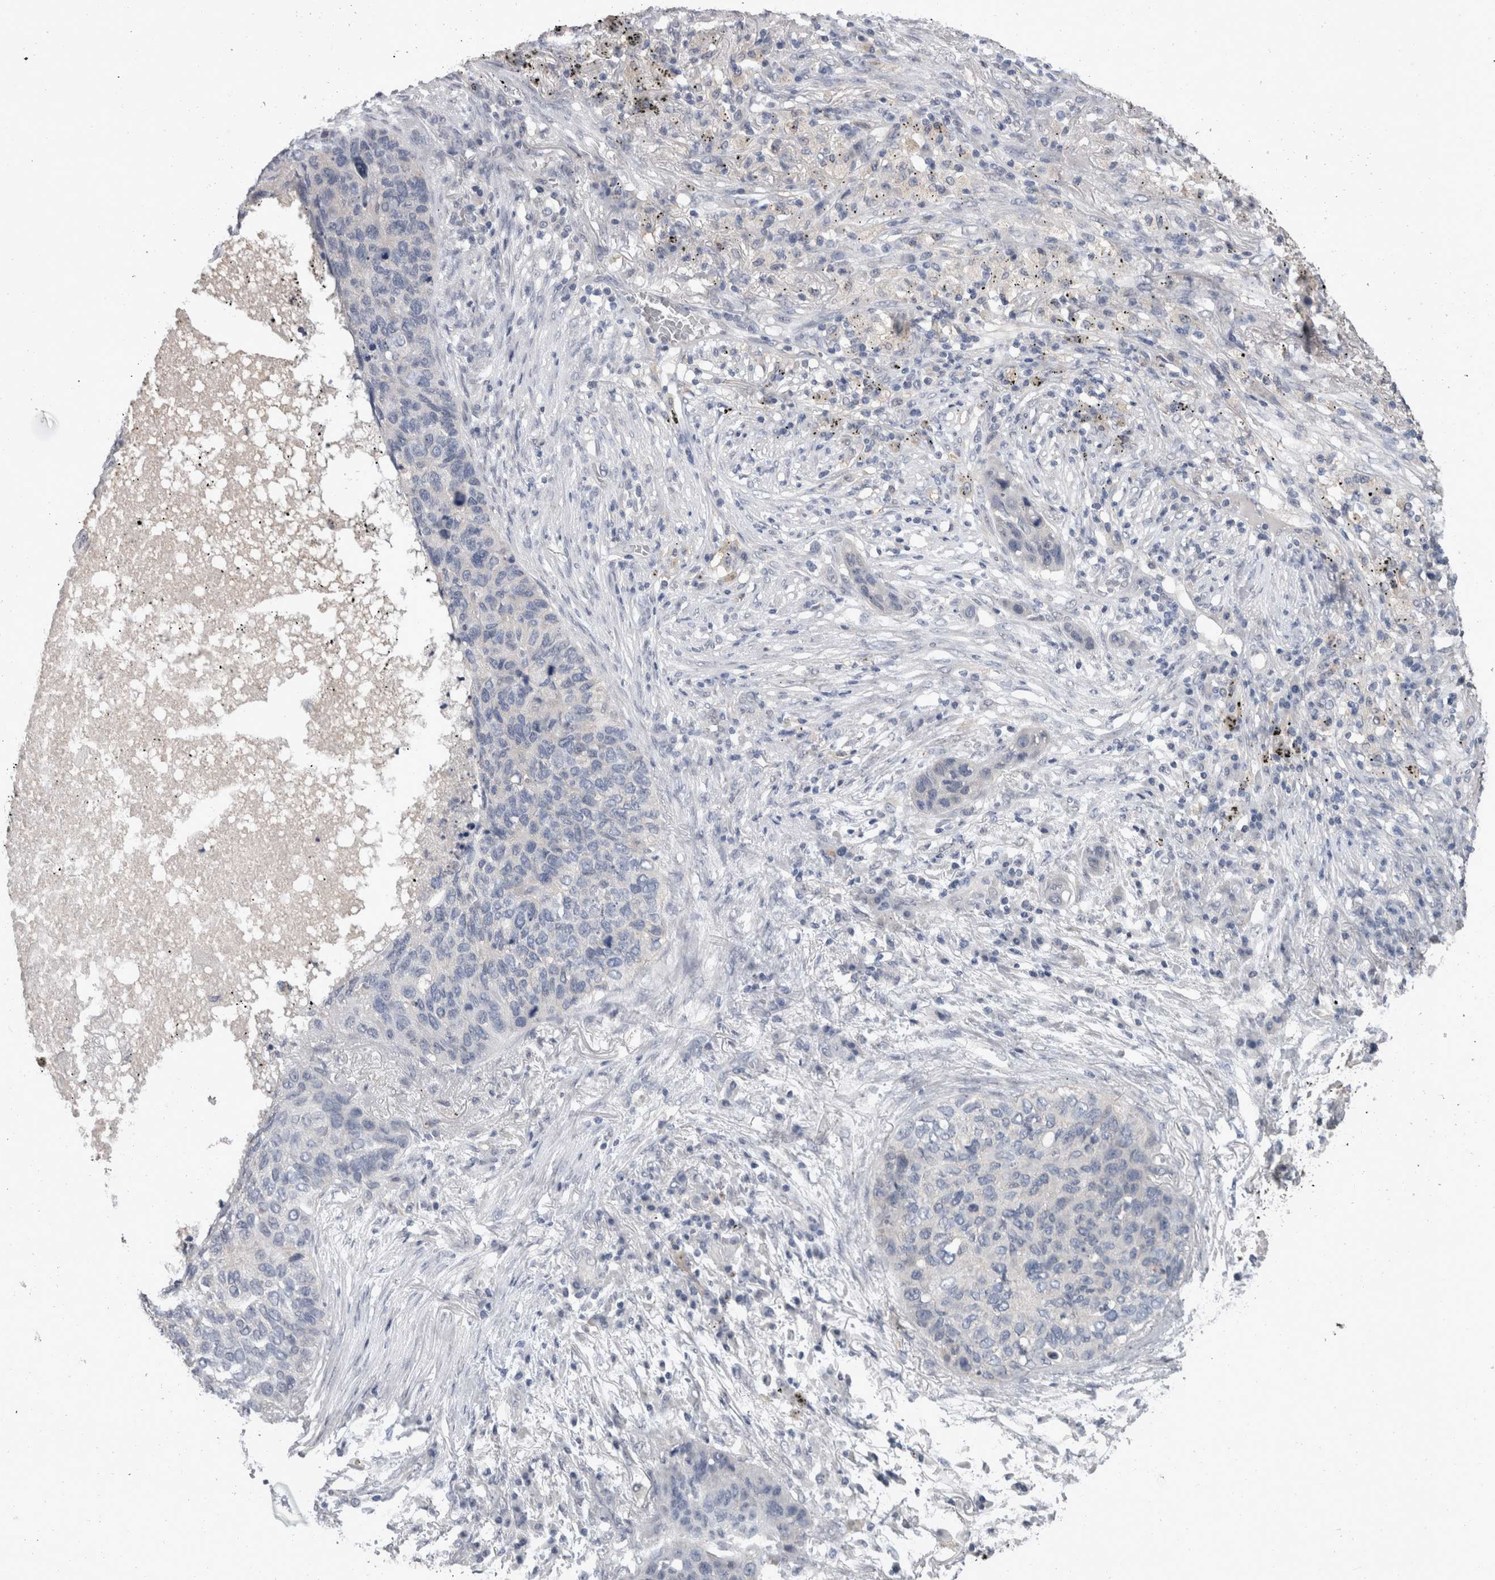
{"staining": {"intensity": "negative", "quantity": "none", "location": "none"}, "tissue": "lung cancer", "cell_type": "Tumor cells", "image_type": "cancer", "snomed": [{"axis": "morphology", "description": "Squamous cell carcinoma, NOS"}, {"axis": "topography", "description": "Lung"}], "caption": "Tumor cells are negative for protein expression in human lung cancer (squamous cell carcinoma). (Immunohistochemistry (ihc), brightfield microscopy, high magnification).", "gene": "FHOD3", "patient": {"sex": "female", "age": 63}}